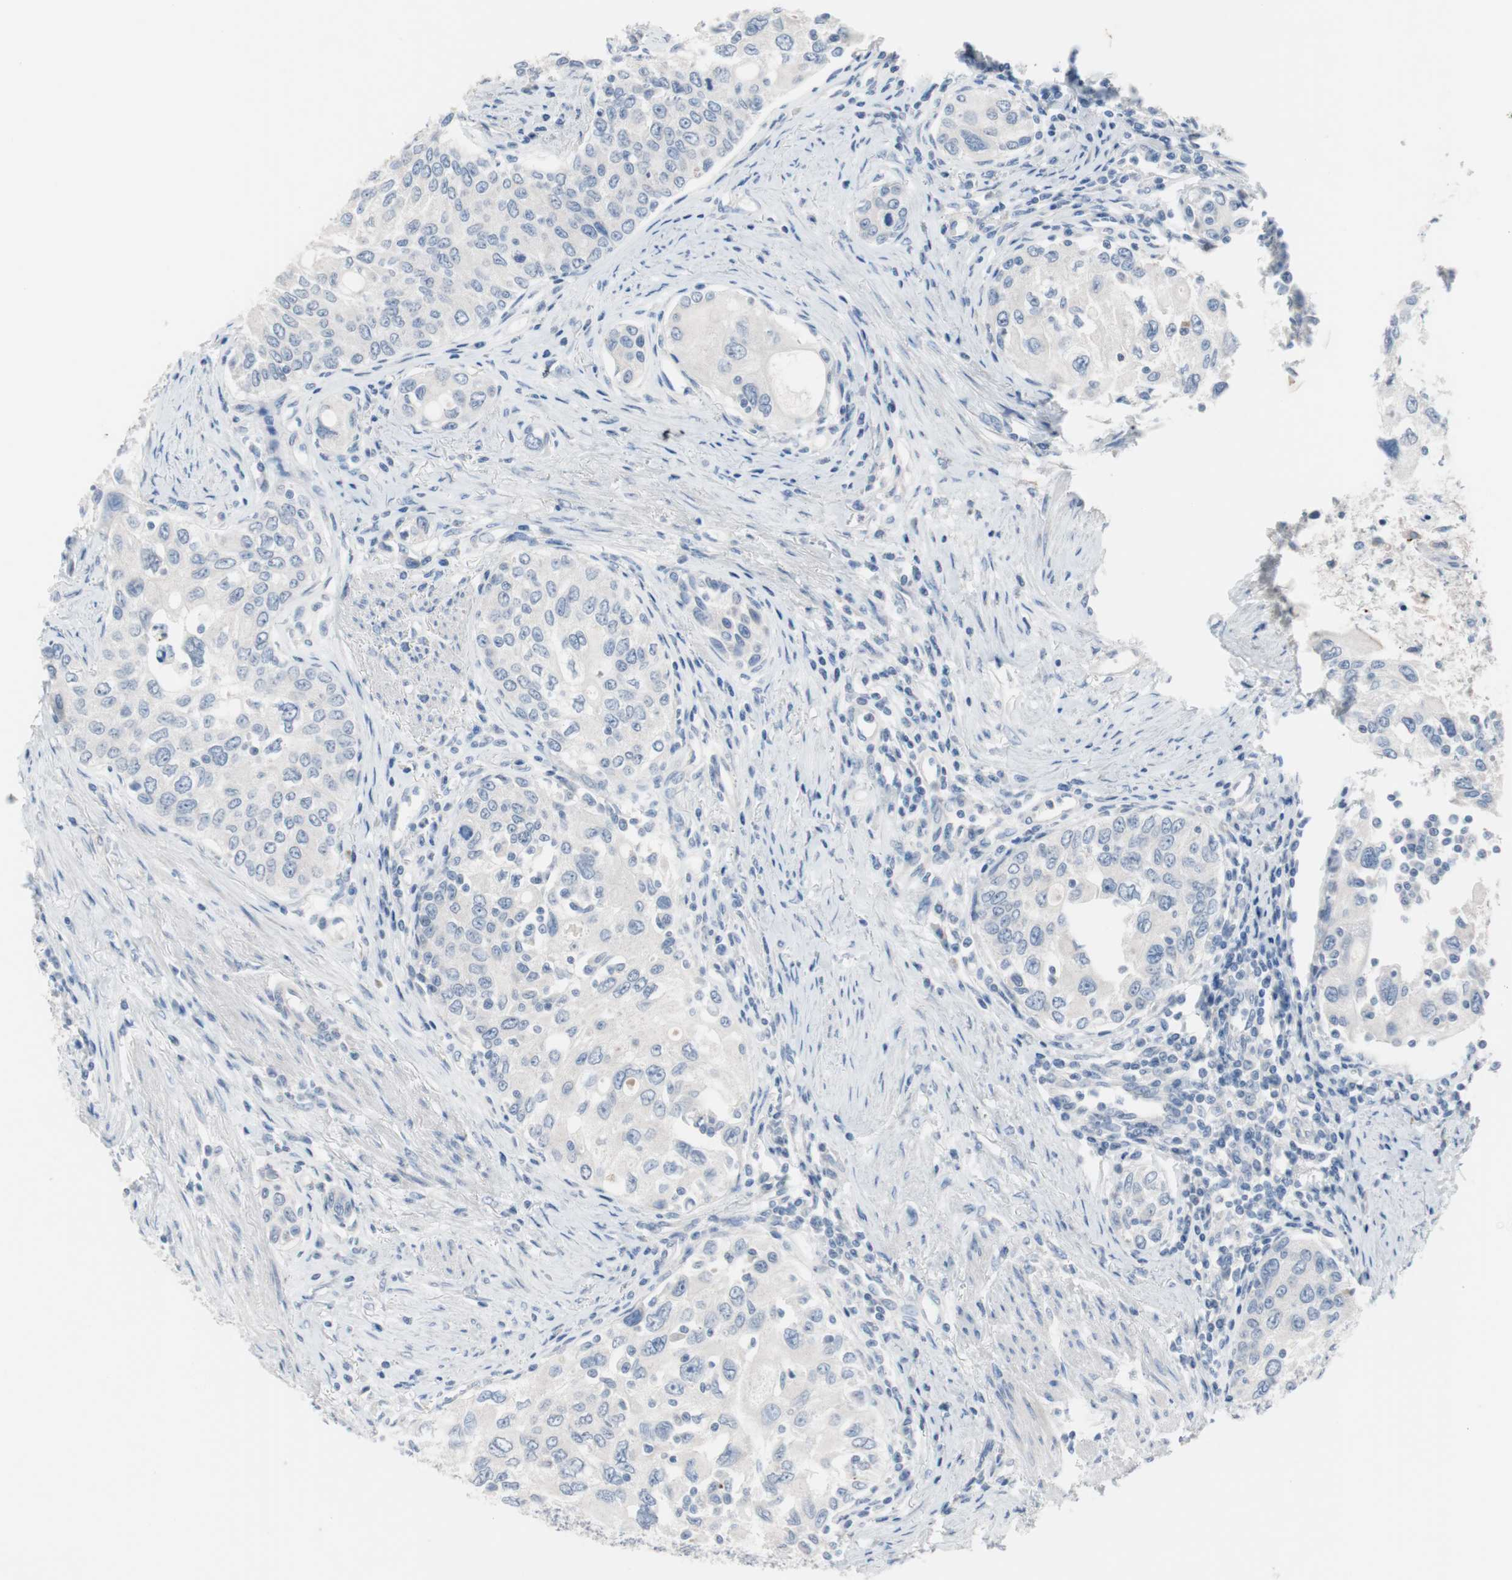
{"staining": {"intensity": "negative", "quantity": "none", "location": "none"}, "tissue": "urothelial cancer", "cell_type": "Tumor cells", "image_type": "cancer", "snomed": [{"axis": "morphology", "description": "Urothelial carcinoma, High grade"}, {"axis": "topography", "description": "Urinary bladder"}], "caption": "IHC micrograph of neoplastic tissue: urothelial cancer stained with DAB (3,3'-diaminobenzidine) shows no significant protein positivity in tumor cells.", "gene": "ULBP1", "patient": {"sex": "female", "age": 56}}